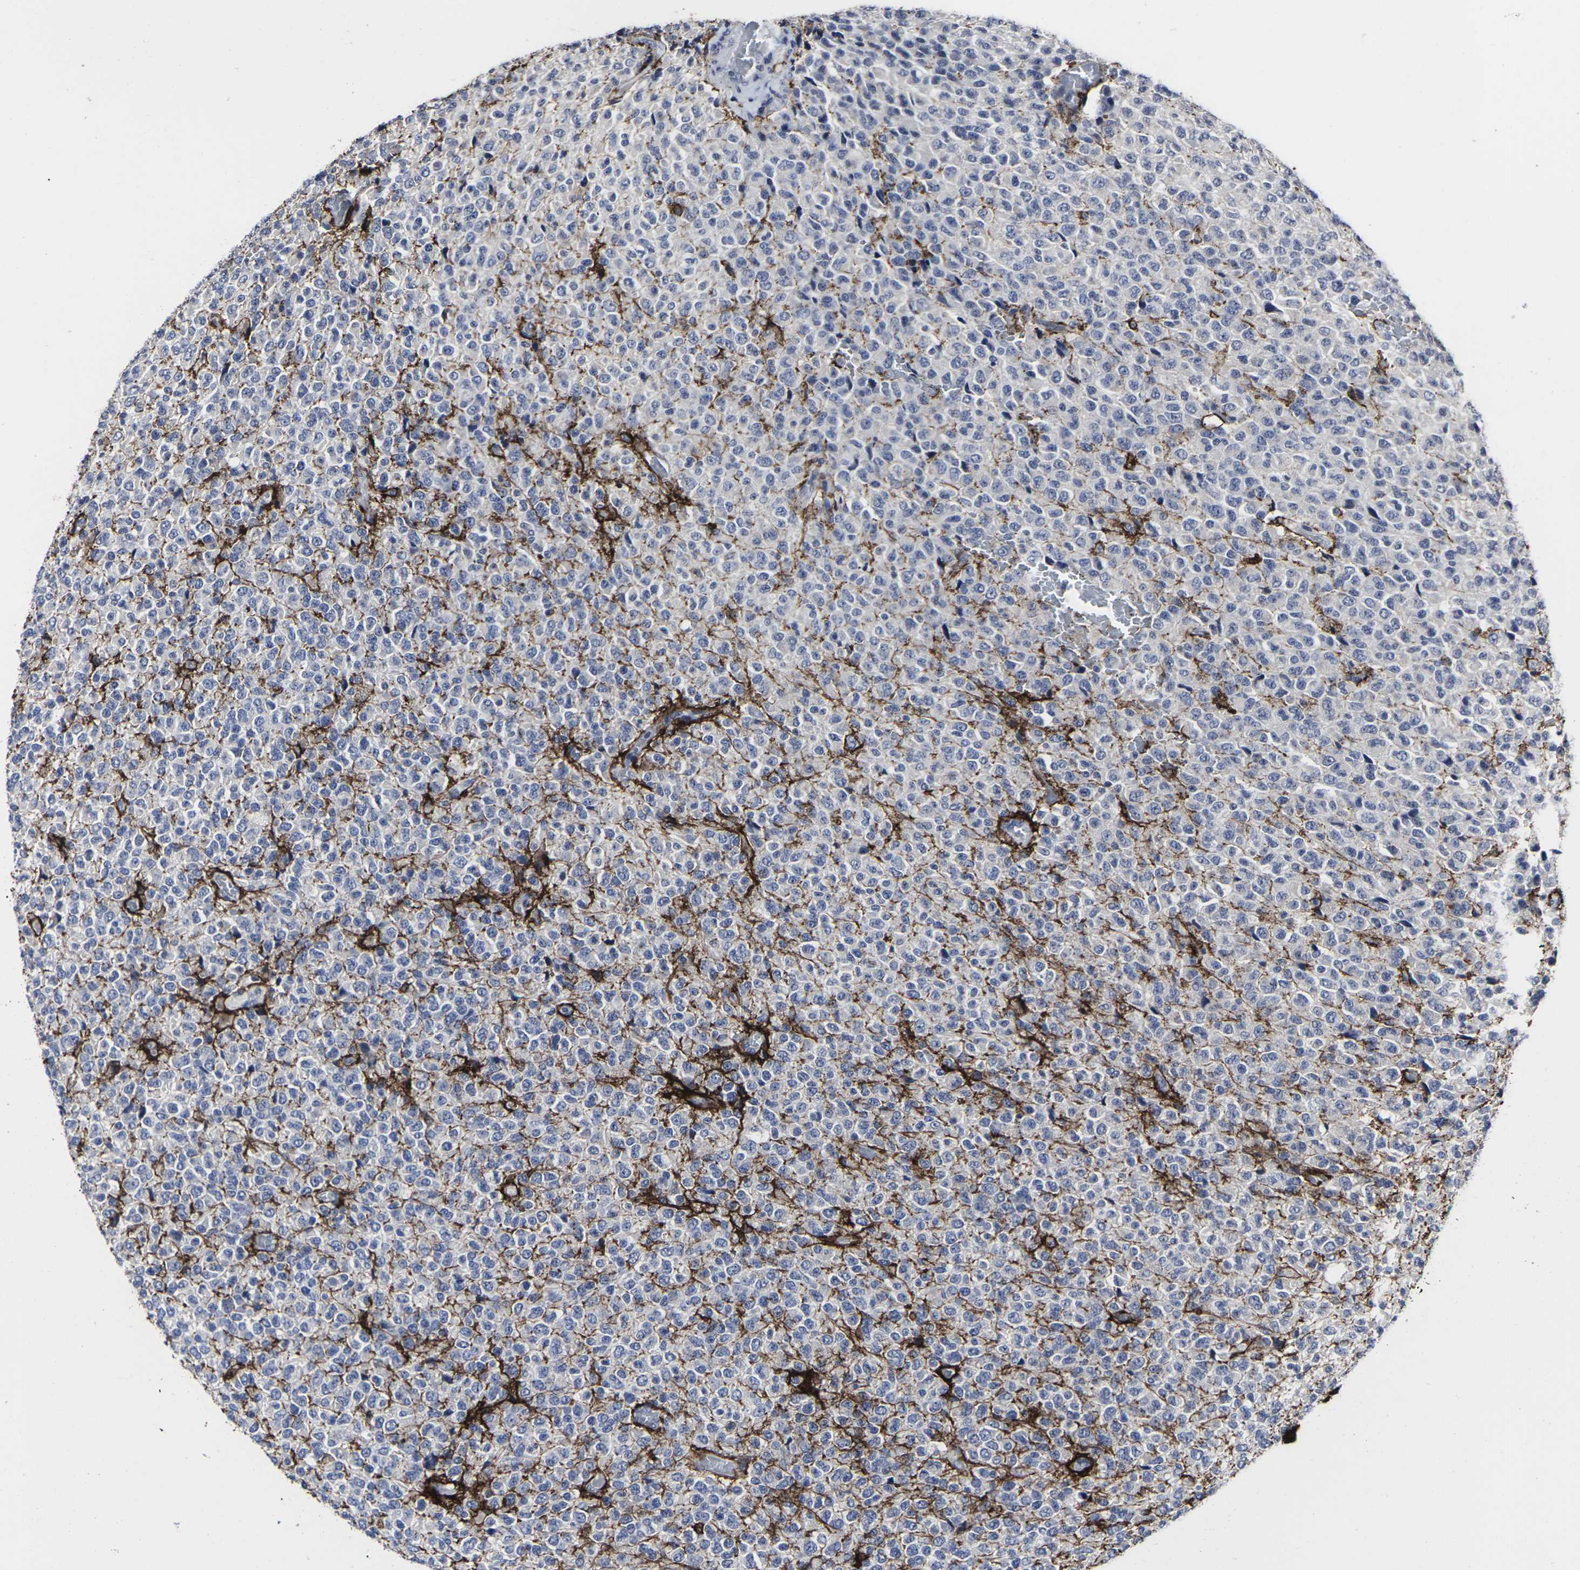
{"staining": {"intensity": "negative", "quantity": "none", "location": "none"}, "tissue": "glioma", "cell_type": "Tumor cells", "image_type": "cancer", "snomed": [{"axis": "morphology", "description": "Glioma, malignant, High grade"}, {"axis": "topography", "description": "pancreas cauda"}], "caption": "DAB (3,3'-diaminobenzidine) immunohistochemical staining of human glioma displays no significant expression in tumor cells.", "gene": "MSANTD4", "patient": {"sex": "male", "age": 60}}